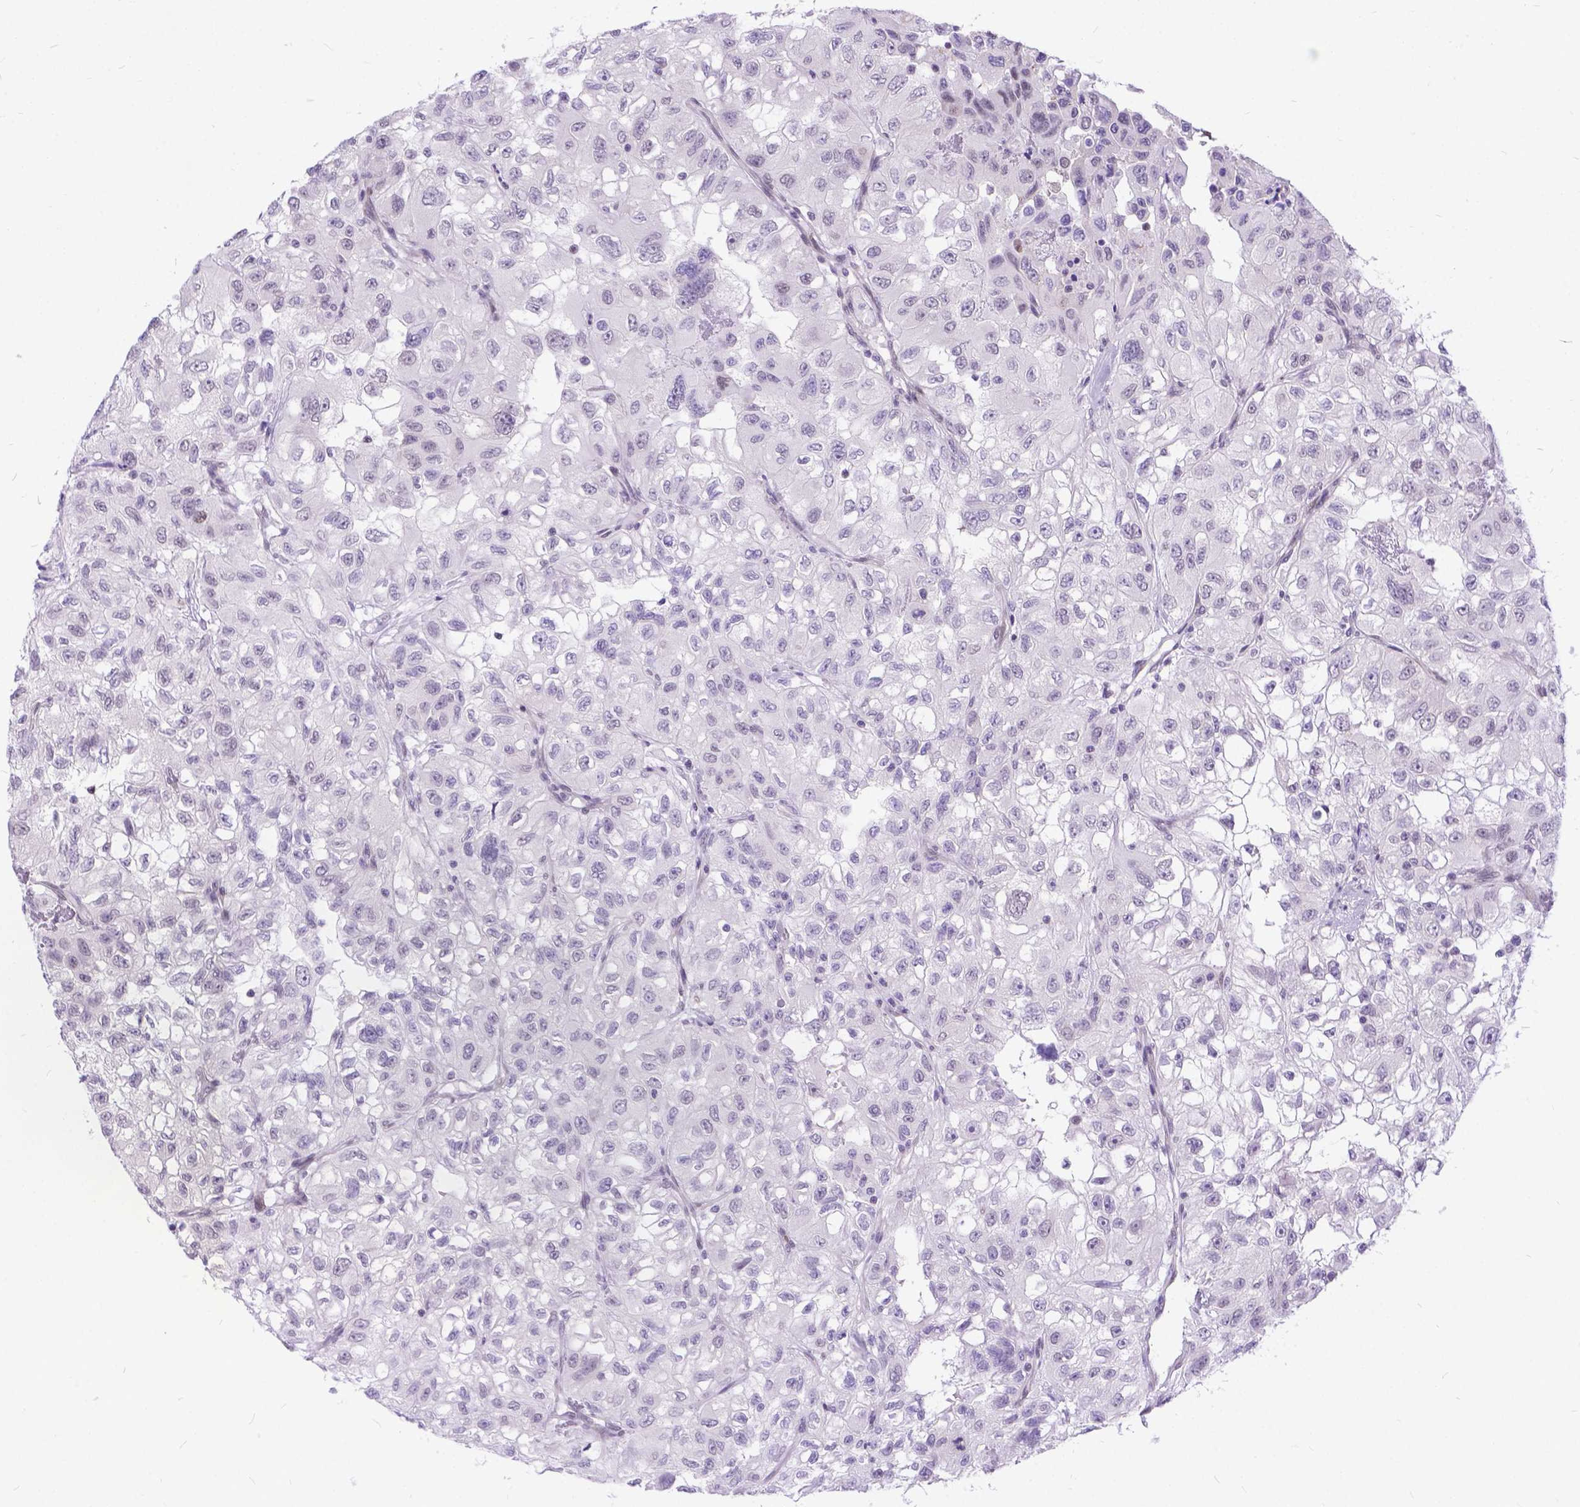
{"staining": {"intensity": "weak", "quantity": "<25%", "location": "nuclear"}, "tissue": "renal cancer", "cell_type": "Tumor cells", "image_type": "cancer", "snomed": [{"axis": "morphology", "description": "Adenocarcinoma, NOS"}, {"axis": "topography", "description": "Kidney"}], "caption": "There is no significant staining in tumor cells of renal cancer (adenocarcinoma).", "gene": "FAM124B", "patient": {"sex": "male", "age": 64}}